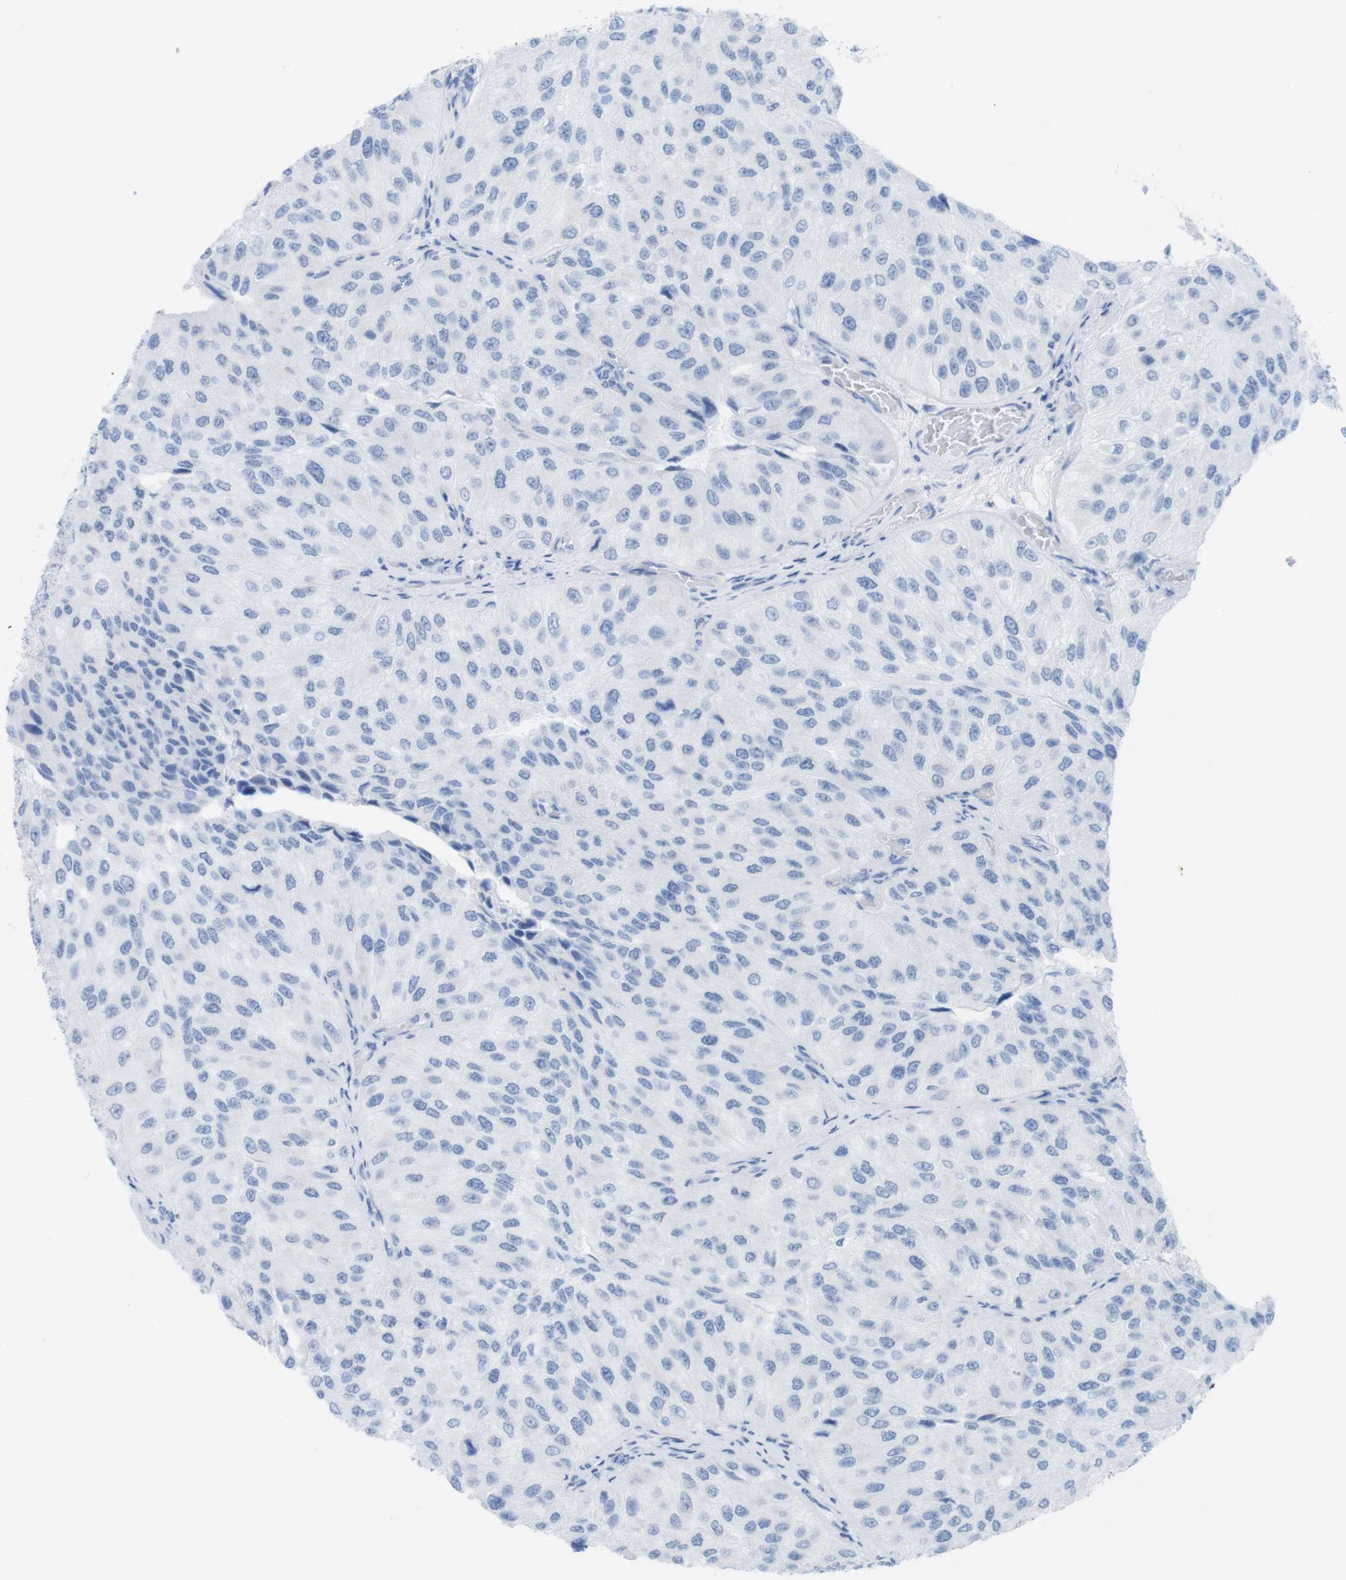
{"staining": {"intensity": "negative", "quantity": "none", "location": "none"}, "tissue": "urothelial cancer", "cell_type": "Tumor cells", "image_type": "cancer", "snomed": [{"axis": "morphology", "description": "Urothelial carcinoma, High grade"}, {"axis": "topography", "description": "Kidney"}, {"axis": "topography", "description": "Urinary bladder"}], "caption": "Tumor cells show no significant protein positivity in urothelial cancer.", "gene": "MYH7", "patient": {"sex": "male", "age": 77}}